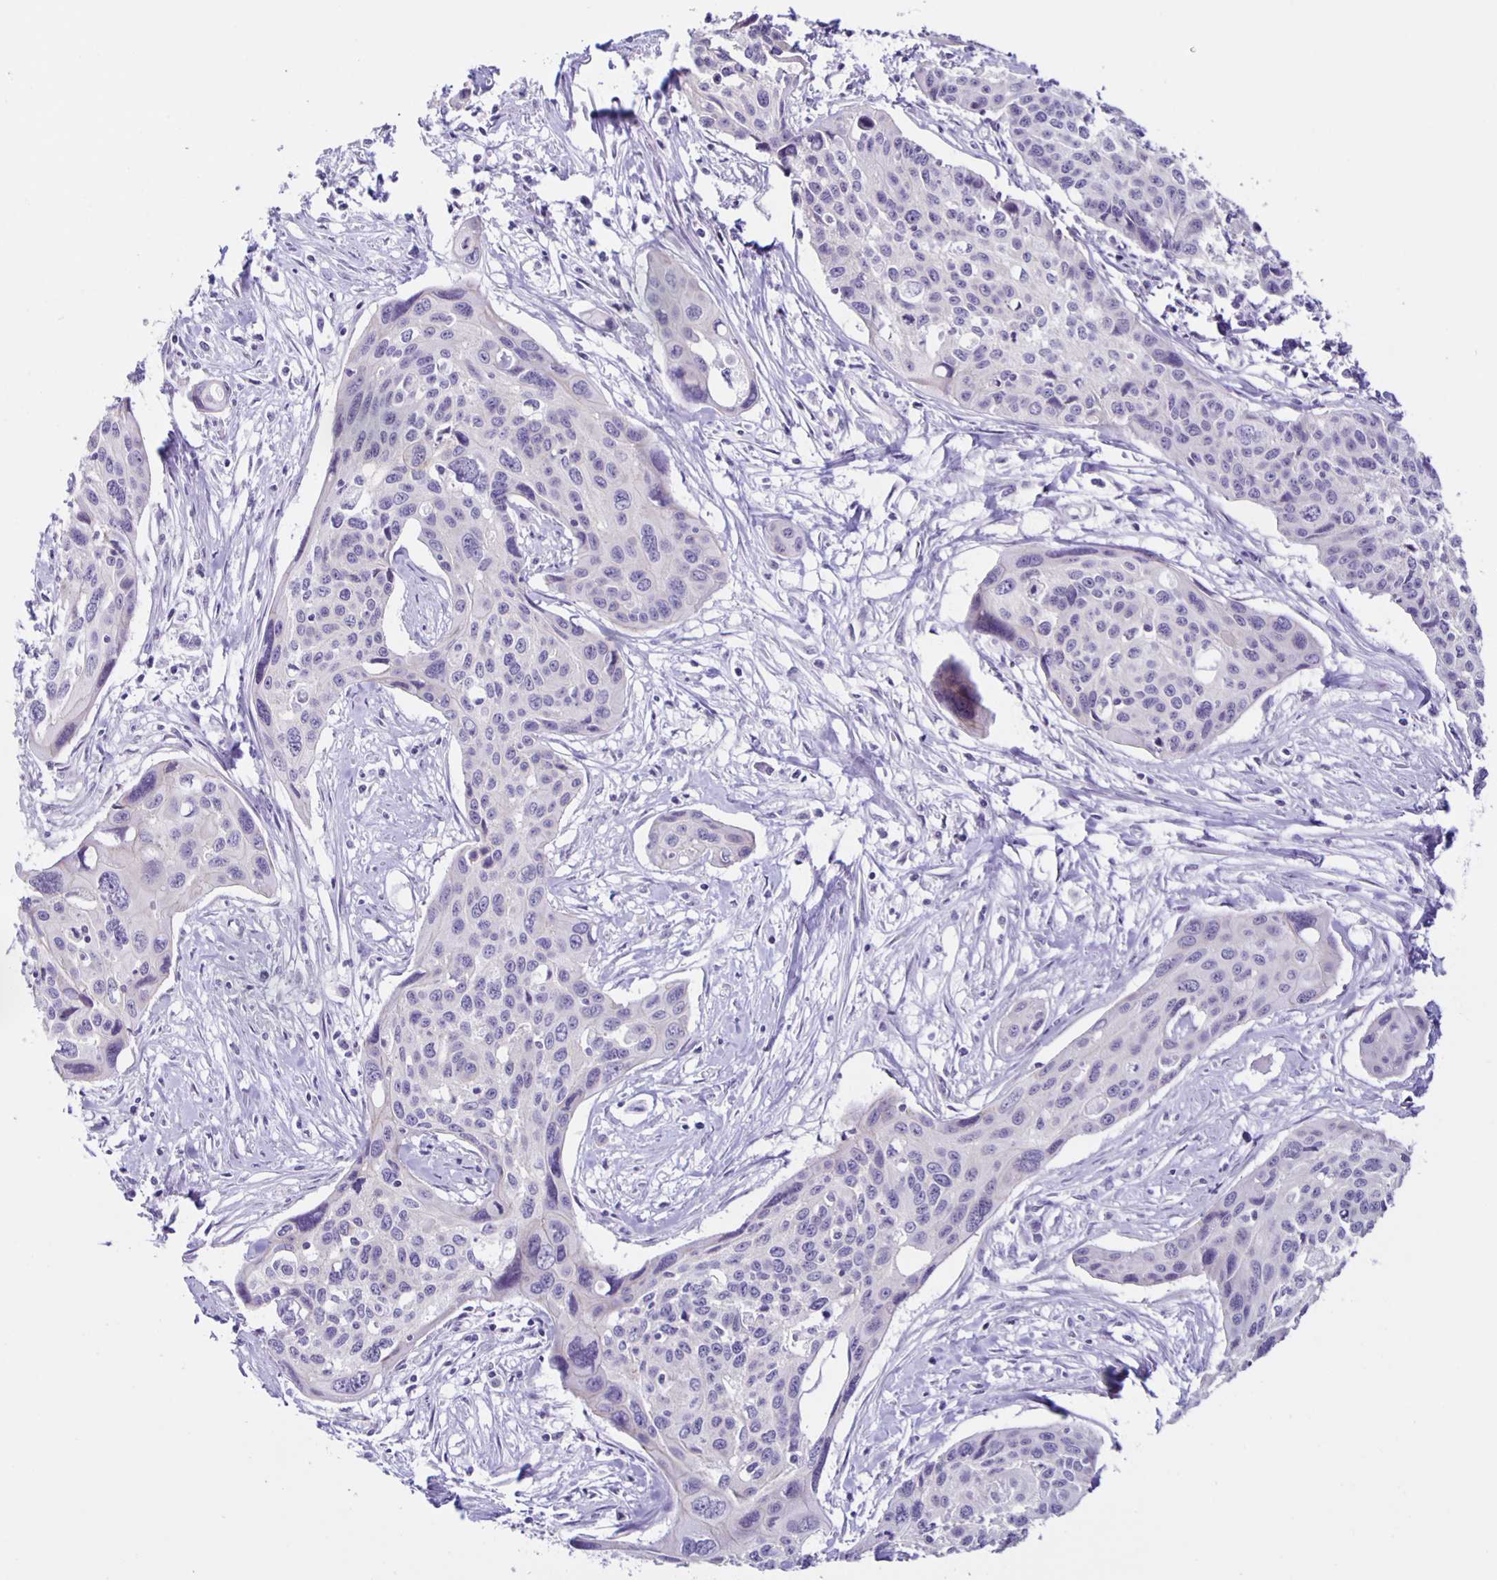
{"staining": {"intensity": "negative", "quantity": "none", "location": "none"}, "tissue": "cervical cancer", "cell_type": "Tumor cells", "image_type": "cancer", "snomed": [{"axis": "morphology", "description": "Squamous cell carcinoma, NOS"}, {"axis": "topography", "description": "Cervix"}], "caption": "A micrograph of squamous cell carcinoma (cervical) stained for a protein demonstrates no brown staining in tumor cells.", "gene": "SLC12A3", "patient": {"sex": "female", "age": 31}}